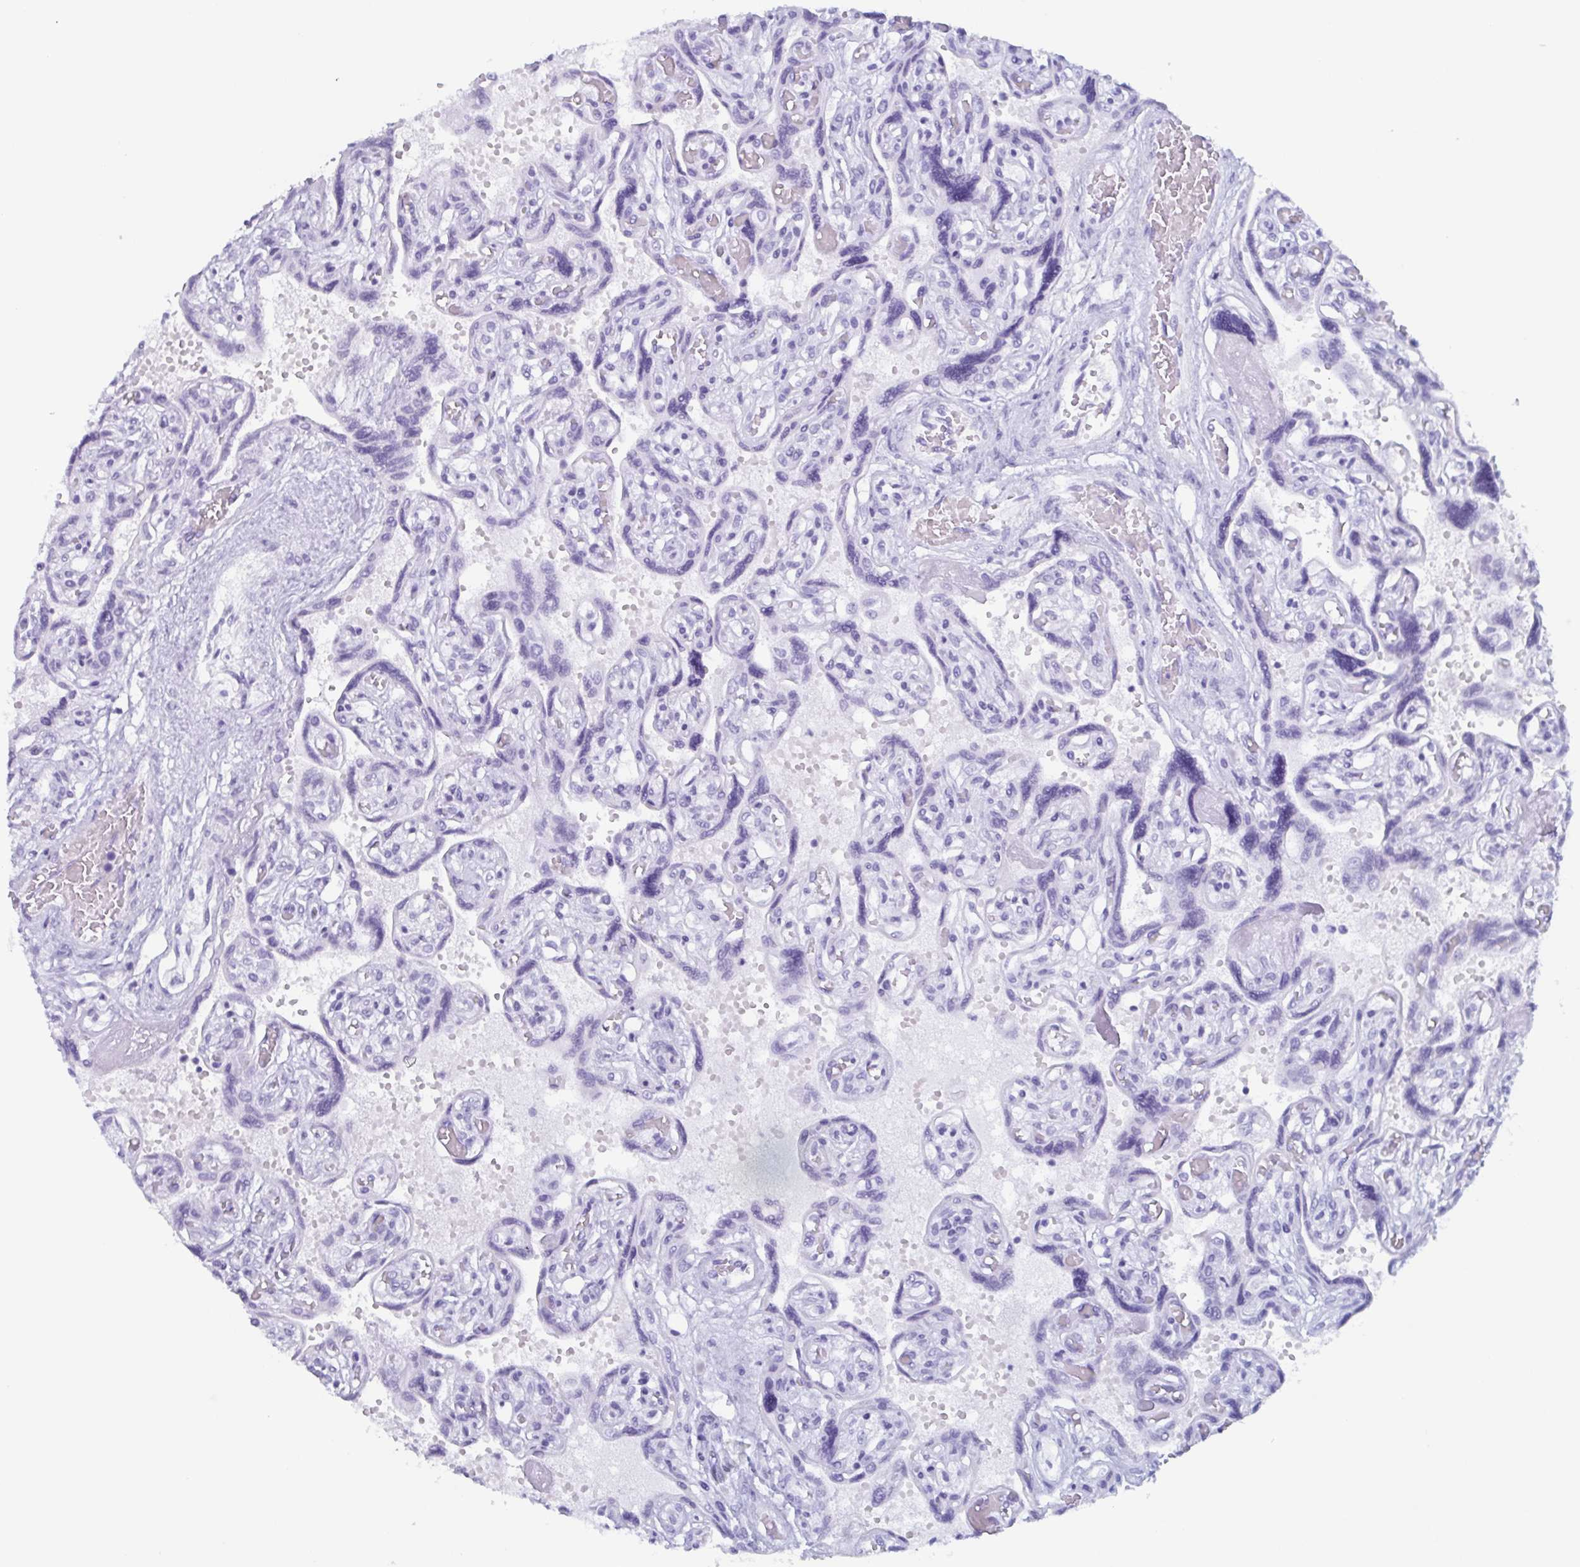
{"staining": {"intensity": "negative", "quantity": "none", "location": "none"}, "tissue": "placenta", "cell_type": "Decidual cells", "image_type": "normal", "snomed": [{"axis": "morphology", "description": "Normal tissue, NOS"}, {"axis": "topography", "description": "Placenta"}], "caption": "A high-resolution micrograph shows immunohistochemistry staining of normal placenta, which shows no significant expression in decidual cells. (DAB (3,3'-diaminobenzidine) IHC, high magnification).", "gene": "BPI", "patient": {"sex": "female", "age": 32}}